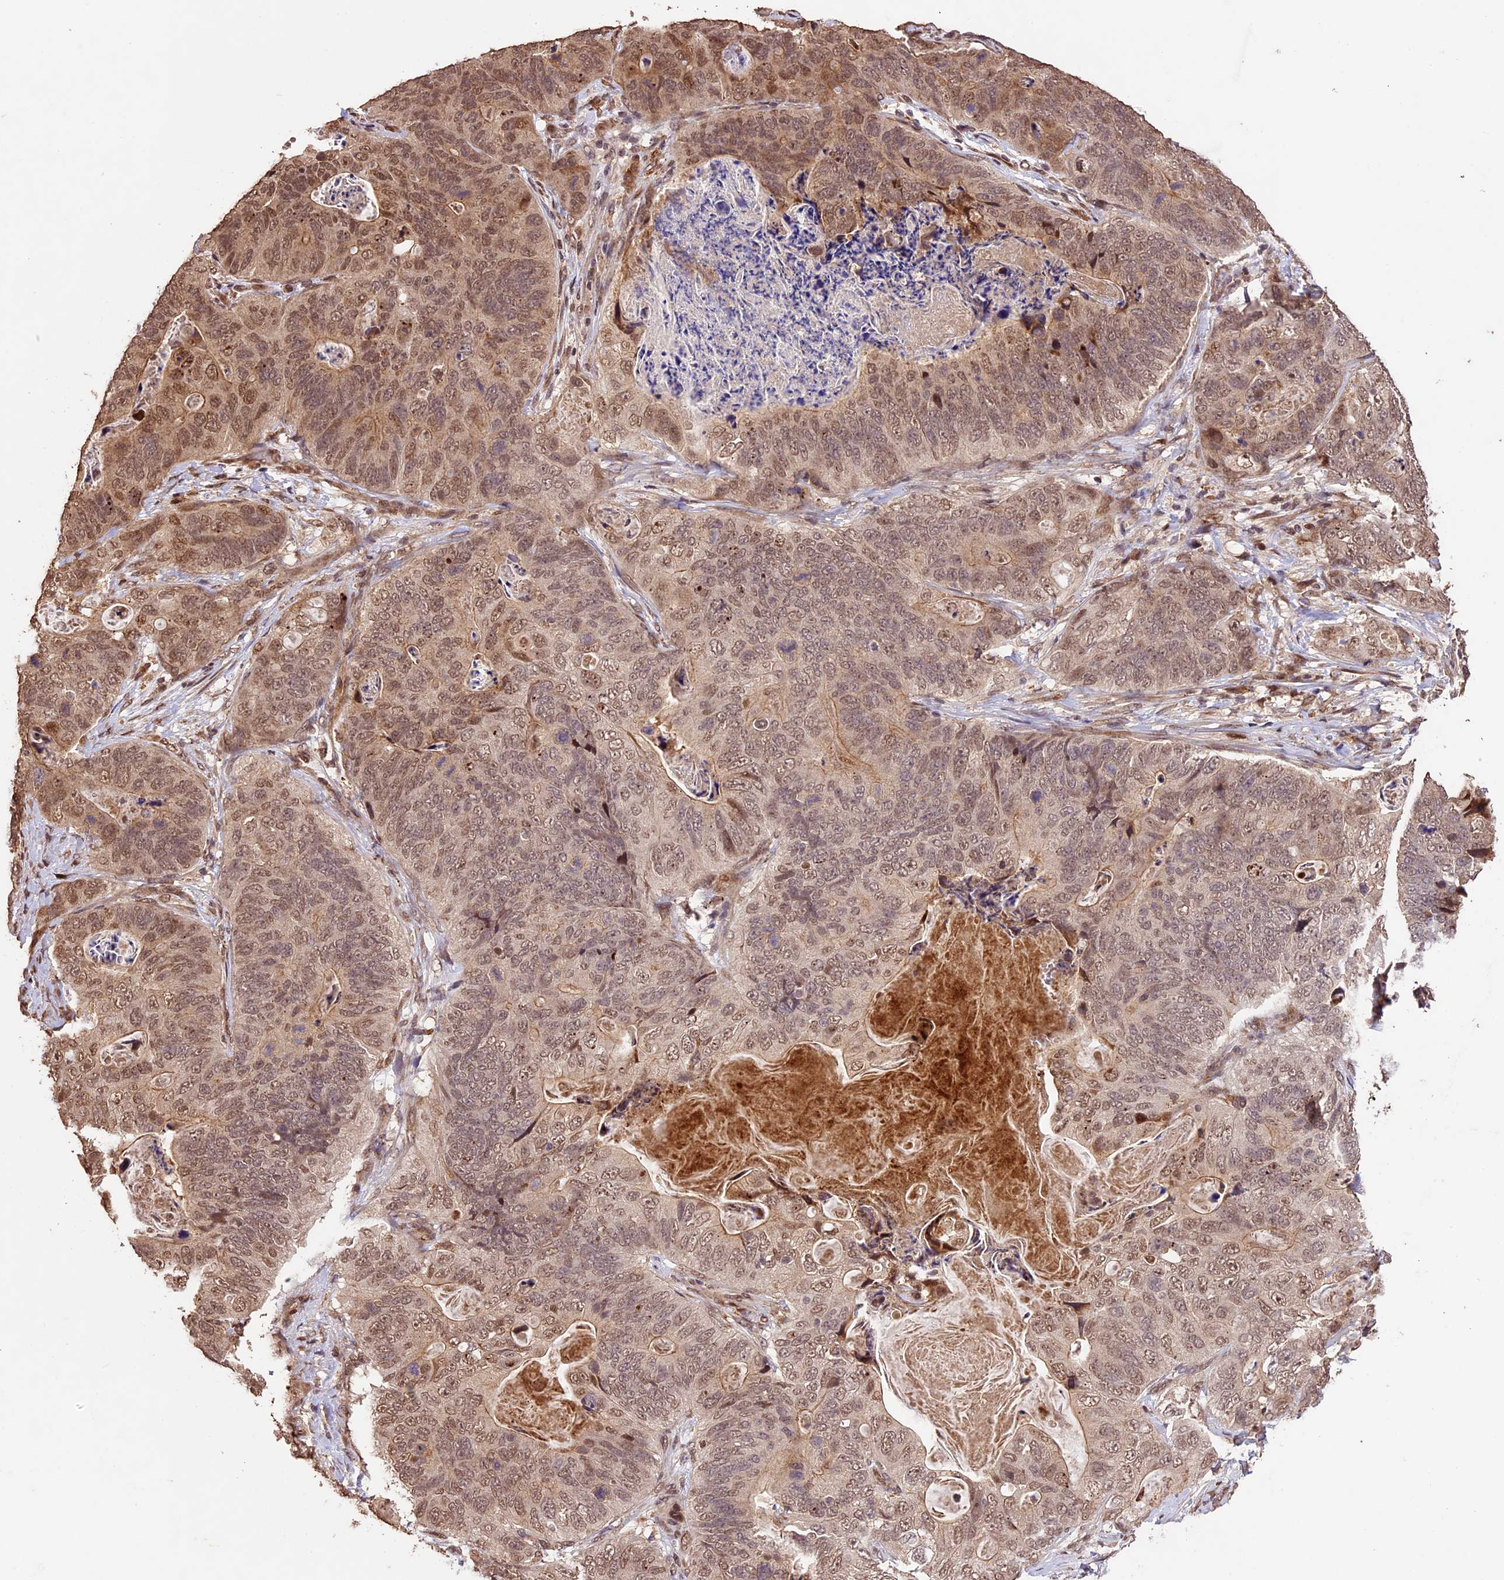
{"staining": {"intensity": "moderate", "quantity": "25%-75%", "location": "cytoplasmic/membranous,nuclear"}, "tissue": "stomach cancer", "cell_type": "Tumor cells", "image_type": "cancer", "snomed": [{"axis": "morphology", "description": "Normal tissue, NOS"}, {"axis": "morphology", "description": "Adenocarcinoma, NOS"}, {"axis": "topography", "description": "Stomach"}], "caption": "Stomach cancer (adenocarcinoma) stained for a protein displays moderate cytoplasmic/membranous and nuclear positivity in tumor cells. (DAB (3,3'-diaminobenzidine) = brown stain, brightfield microscopy at high magnification).", "gene": "CDKN2AIP", "patient": {"sex": "female", "age": 89}}